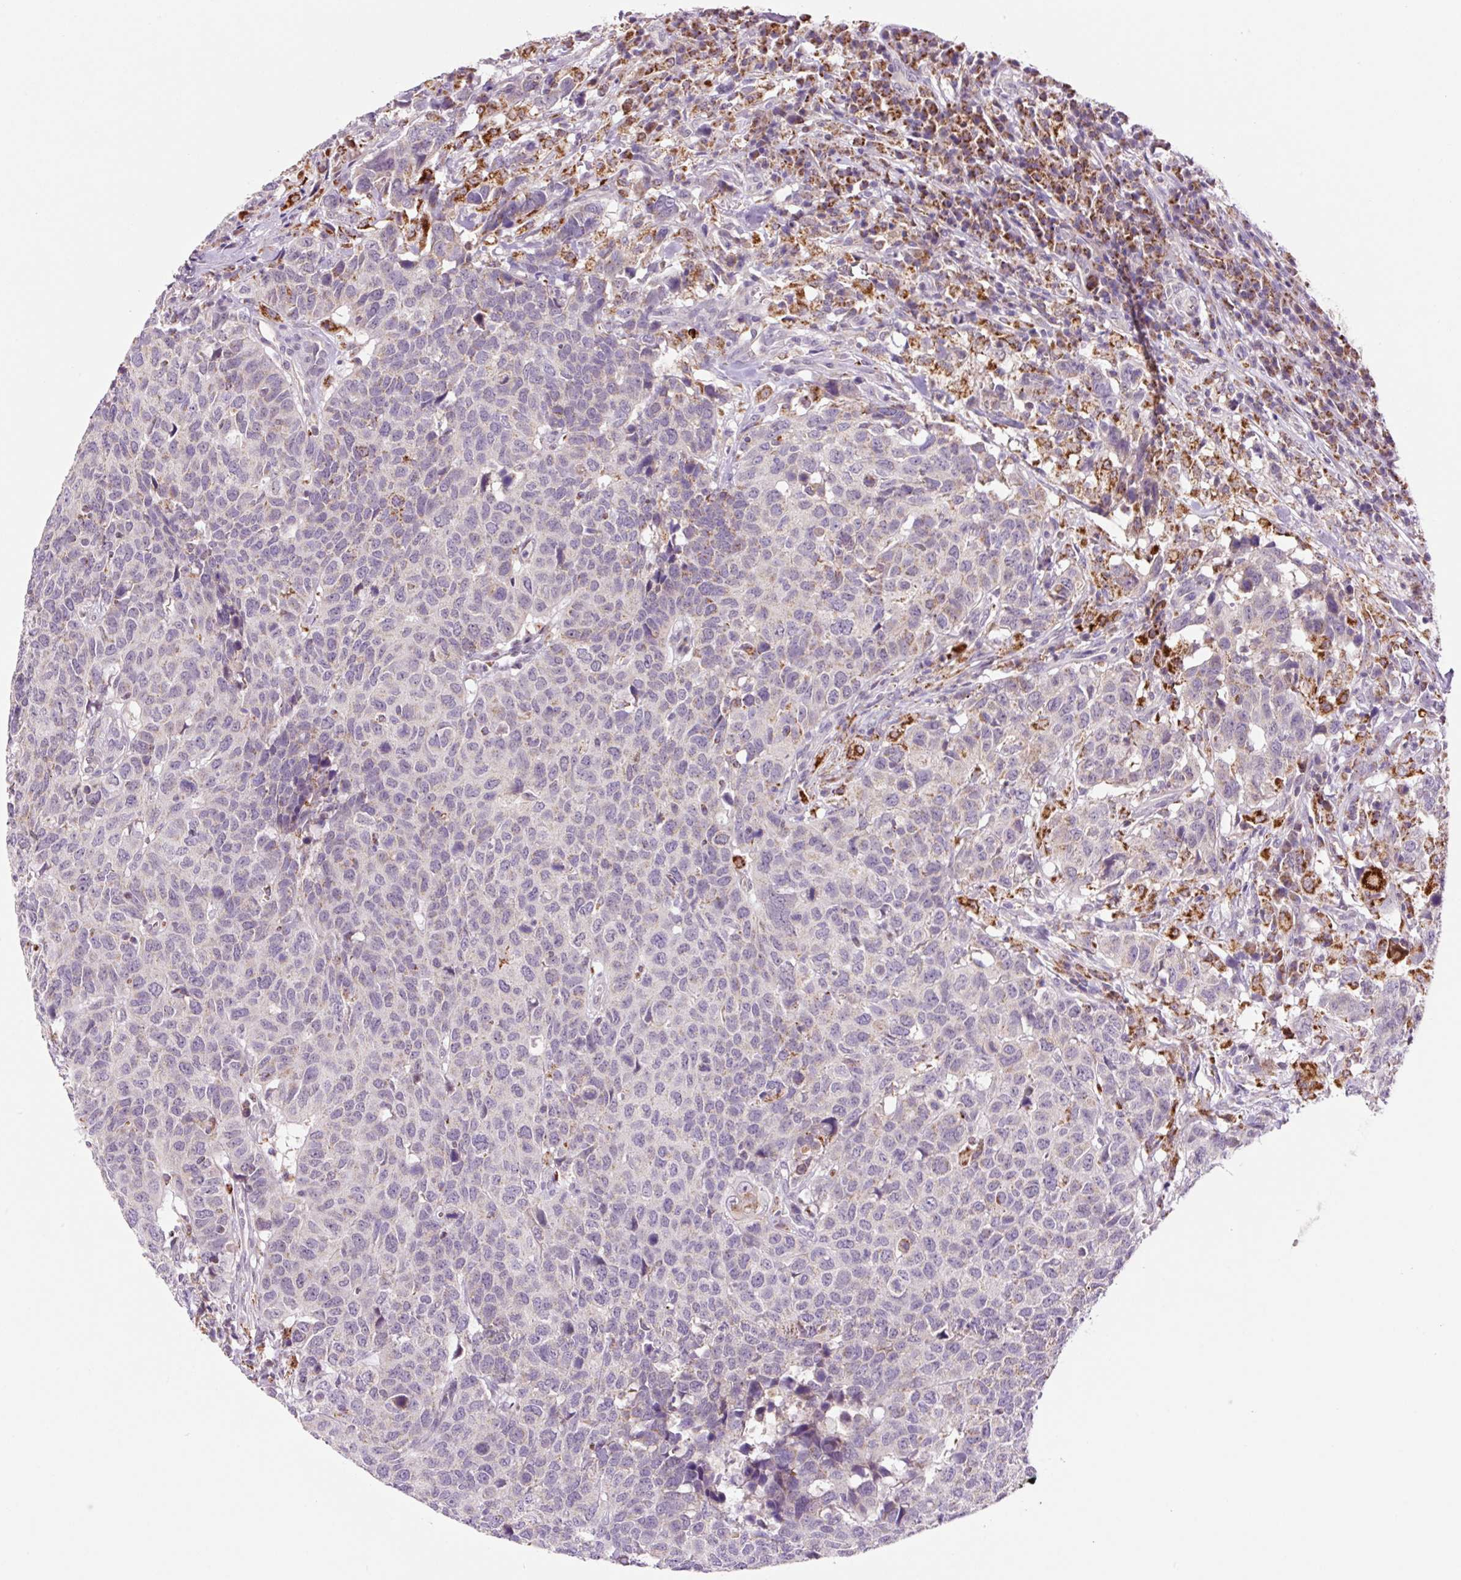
{"staining": {"intensity": "negative", "quantity": "none", "location": "none"}, "tissue": "head and neck cancer", "cell_type": "Tumor cells", "image_type": "cancer", "snomed": [{"axis": "morphology", "description": "Normal tissue, NOS"}, {"axis": "morphology", "description": "Squamous cell carcinoma, NOS"}, {"axis": "topography", "description": "Skeletal muscle"}, {"axis": "topography", "description": "Vascular tissue"}, {"axis": "topography", "description": "Peripheral nerve tissue"}, {"axis": "topography", "description": "Head-Neck"}], "caption": "Tumor cells are negative for brown protein staining in head and neck cancer (squamous cell carcinoma). (DAB (3,3'-diaminobenzidine) IHC with hematoxylin counter stain).", "gene": "PCK2", "patient": {"sex": "male", "age": 66}}